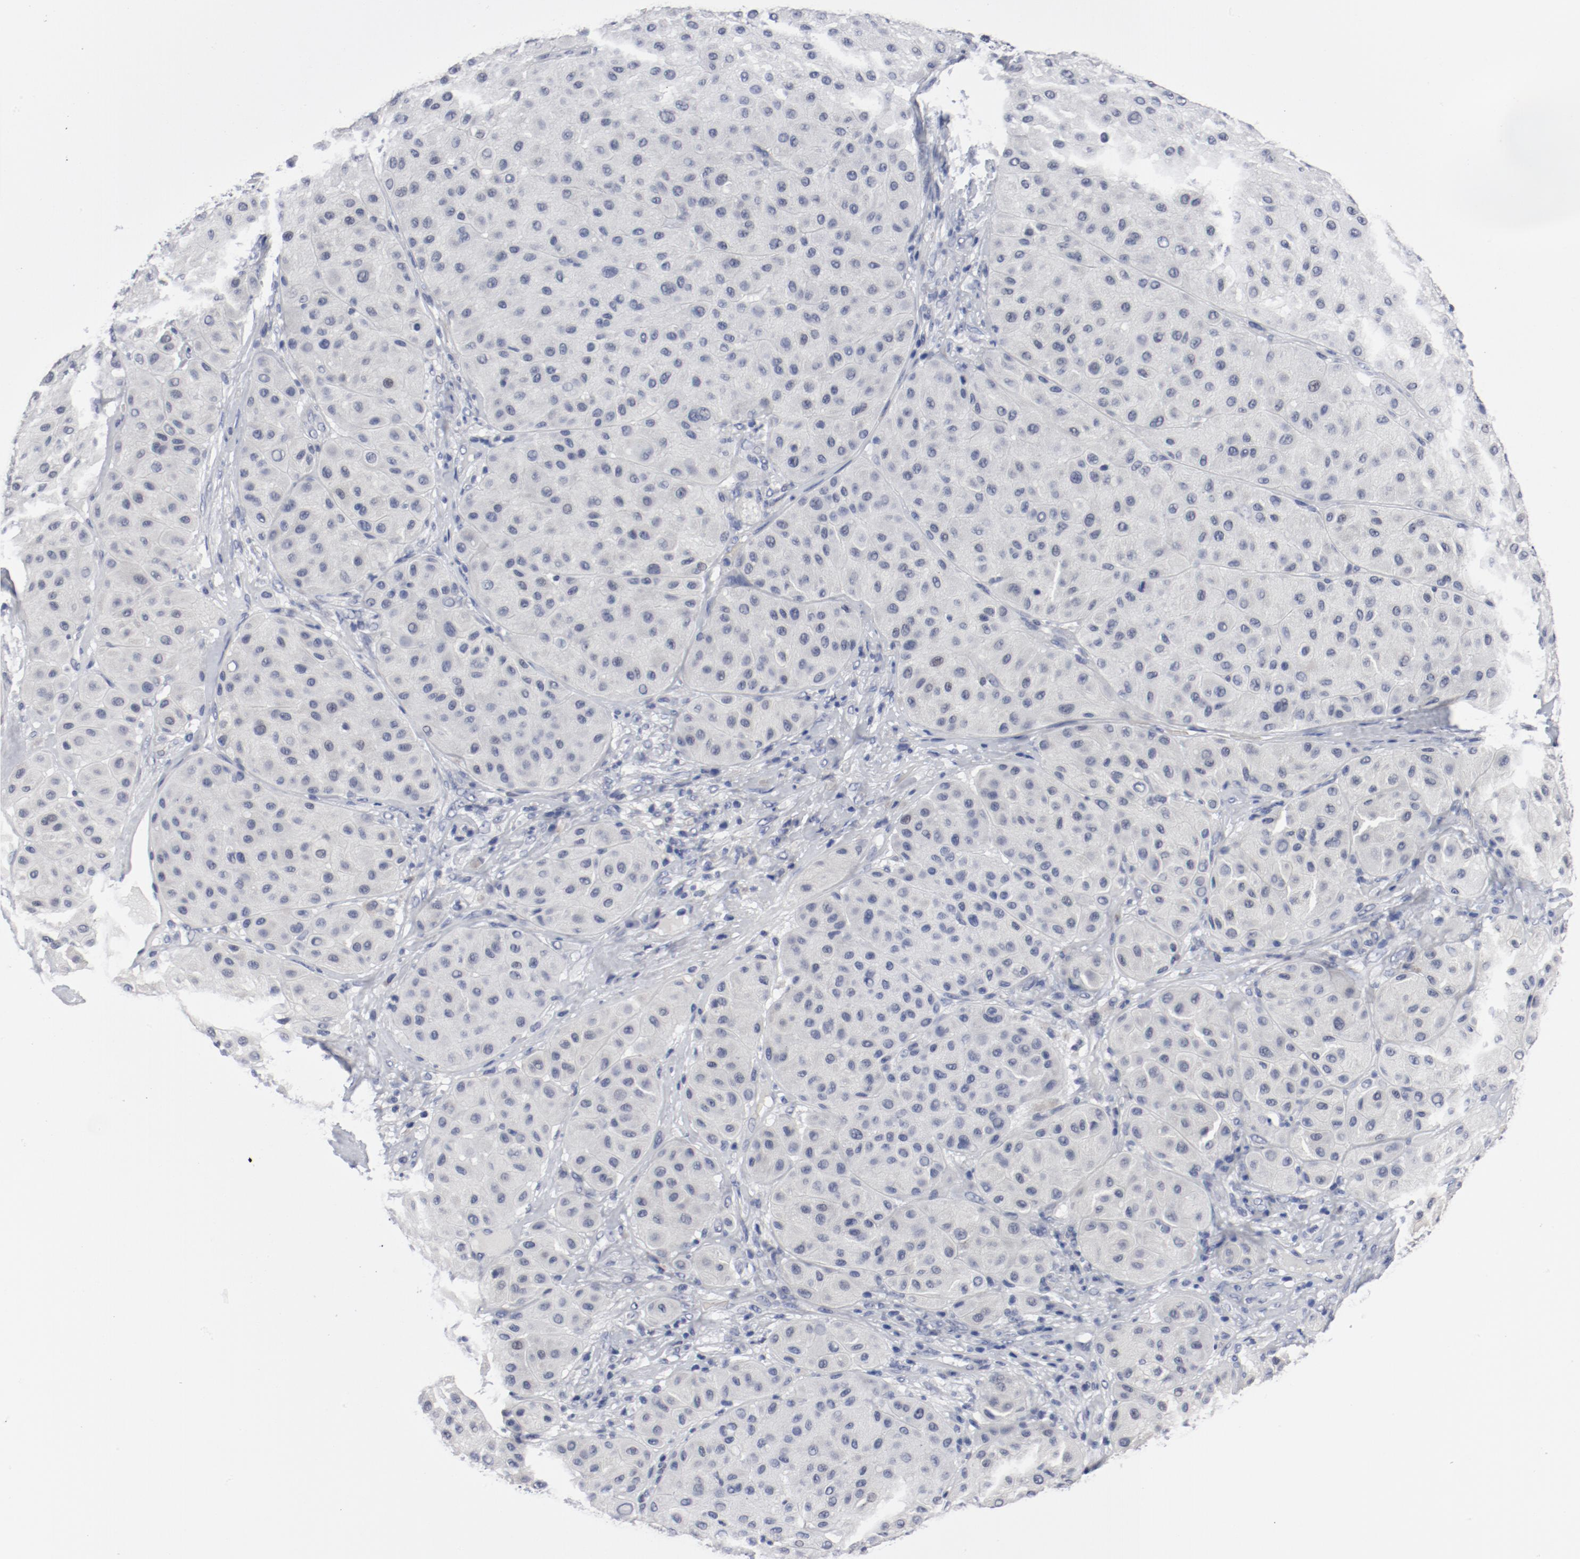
{"staining": {"intensity": "negative", "quantity": "none", "location": "none"}, "tissue": "melanoma", "cell_type": "Tumor cells", "image_type": "cancer", "snomed": [{"axis": "morphology", "description": "Normal tissue, NOS"}, {"axis": "morphology", "description": "Malignant melanoma, Metastatic site"}, {"axis": "topography", "description": "Skin"}], "caption": "A photomicrograph of malignant melanoma (metastatic site) stained for a protein shows no brown staining in tumor cells.", "gene": "ANKLE2", "patient": {"sex": "male", "age": 41}}